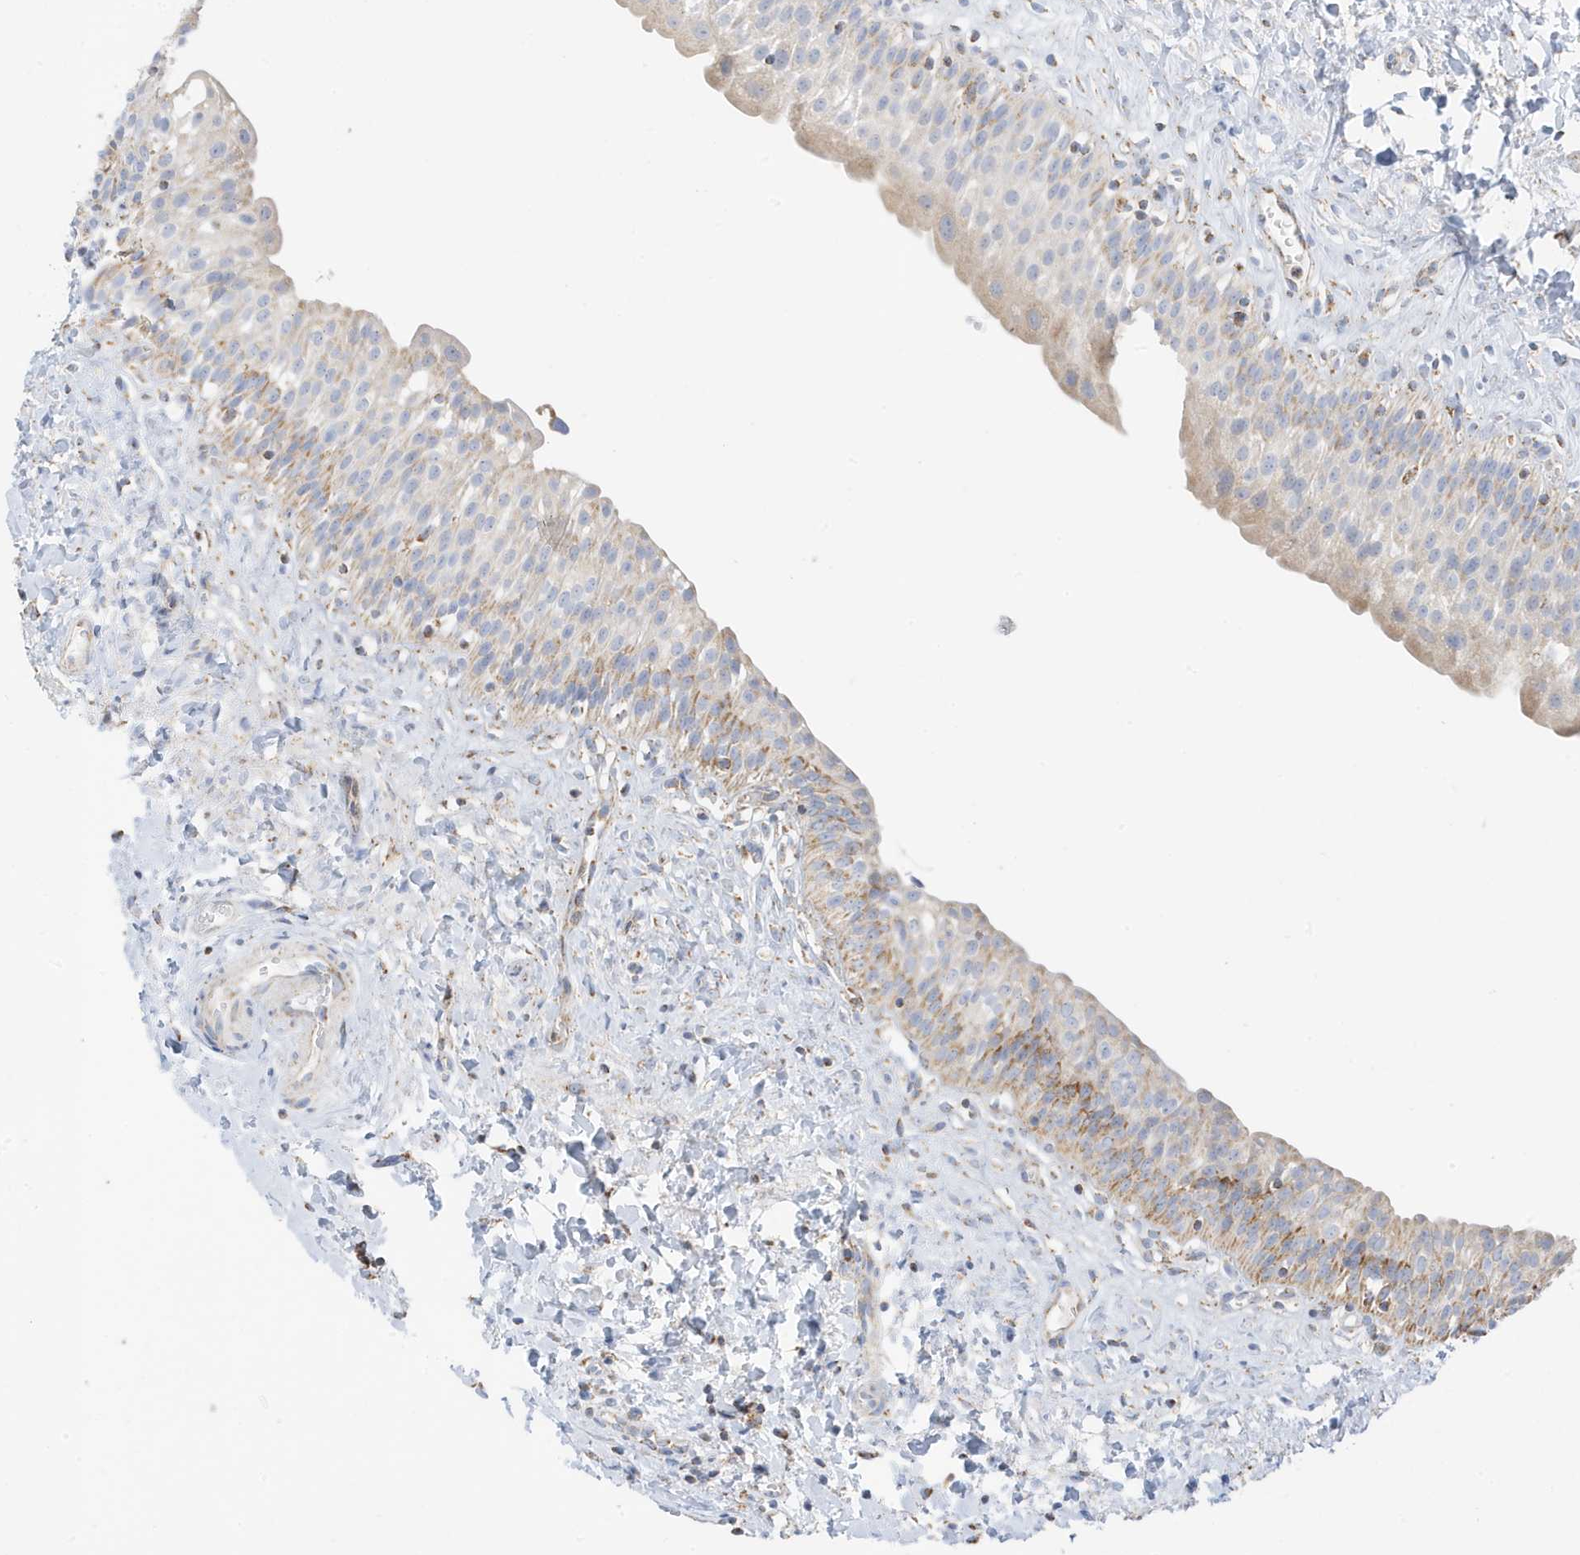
{"staining": {"intensity": "moderate", "quantity": "25%-75%", "location": "cytoplasmic/membranous"}, "tissue": "urinary bladder", "cell_type": "Urothelial cells", "image_type": "normal", "snomed": [{"axis": "morphology", "description": "Normal tissue, NOS"}, {"axis": "topography", "description": "Urinary bladder"}], "caption": "Immunohistochemical staining of benign human urinary bladder demonstrates 25%-75% levels of moderate cytoplasmic/membranous protein expression in about 25%-75% of urothelial cells. (DAB (3,3'-diaminobenzidine) IHC, brown staining for protein, blue staining for nuclei).", "gene": "CAPN13", "patient": {"sex": "male", "age": 51}}